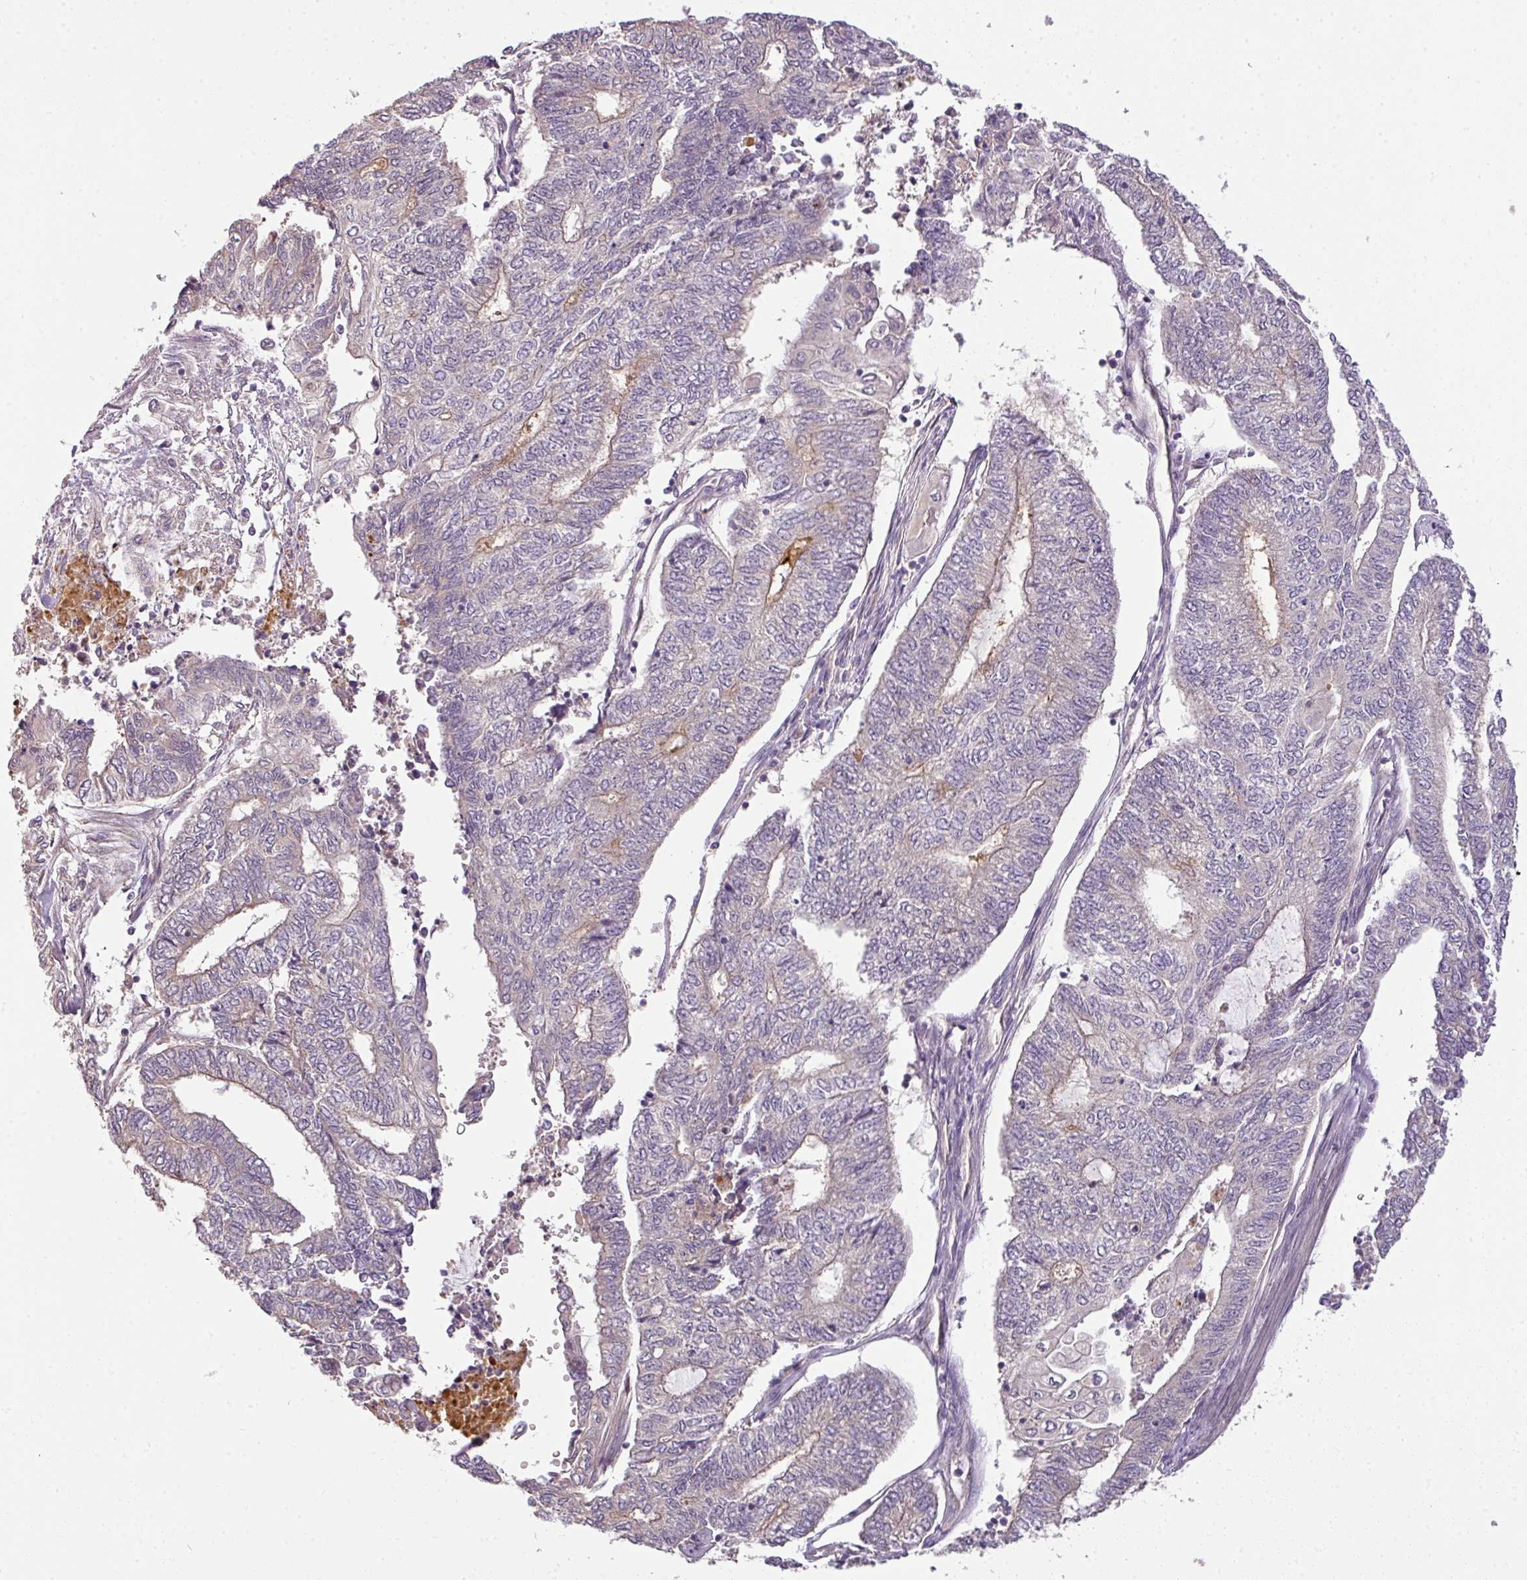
{"staining": {"intensity": "negative", "quantity": "none", "location": "none"}, "tissue": "endometrial cancer", "cell_type": "Tumor cells", "image_type": "cancer", "snomed": [{"axis": "morphology", "description": "Adenocarcinoma, NOS"}, {"axis": "topography", "description": "Uterus"}, {"axis": "topography", "description": "Endometrium"}], "caption": "IHC of human endometrial cancer (adenocarcinoma) shows no expression in tumor cells.", "gene": "TCL1B", "patient": {"sex": "female", "age": 70}}